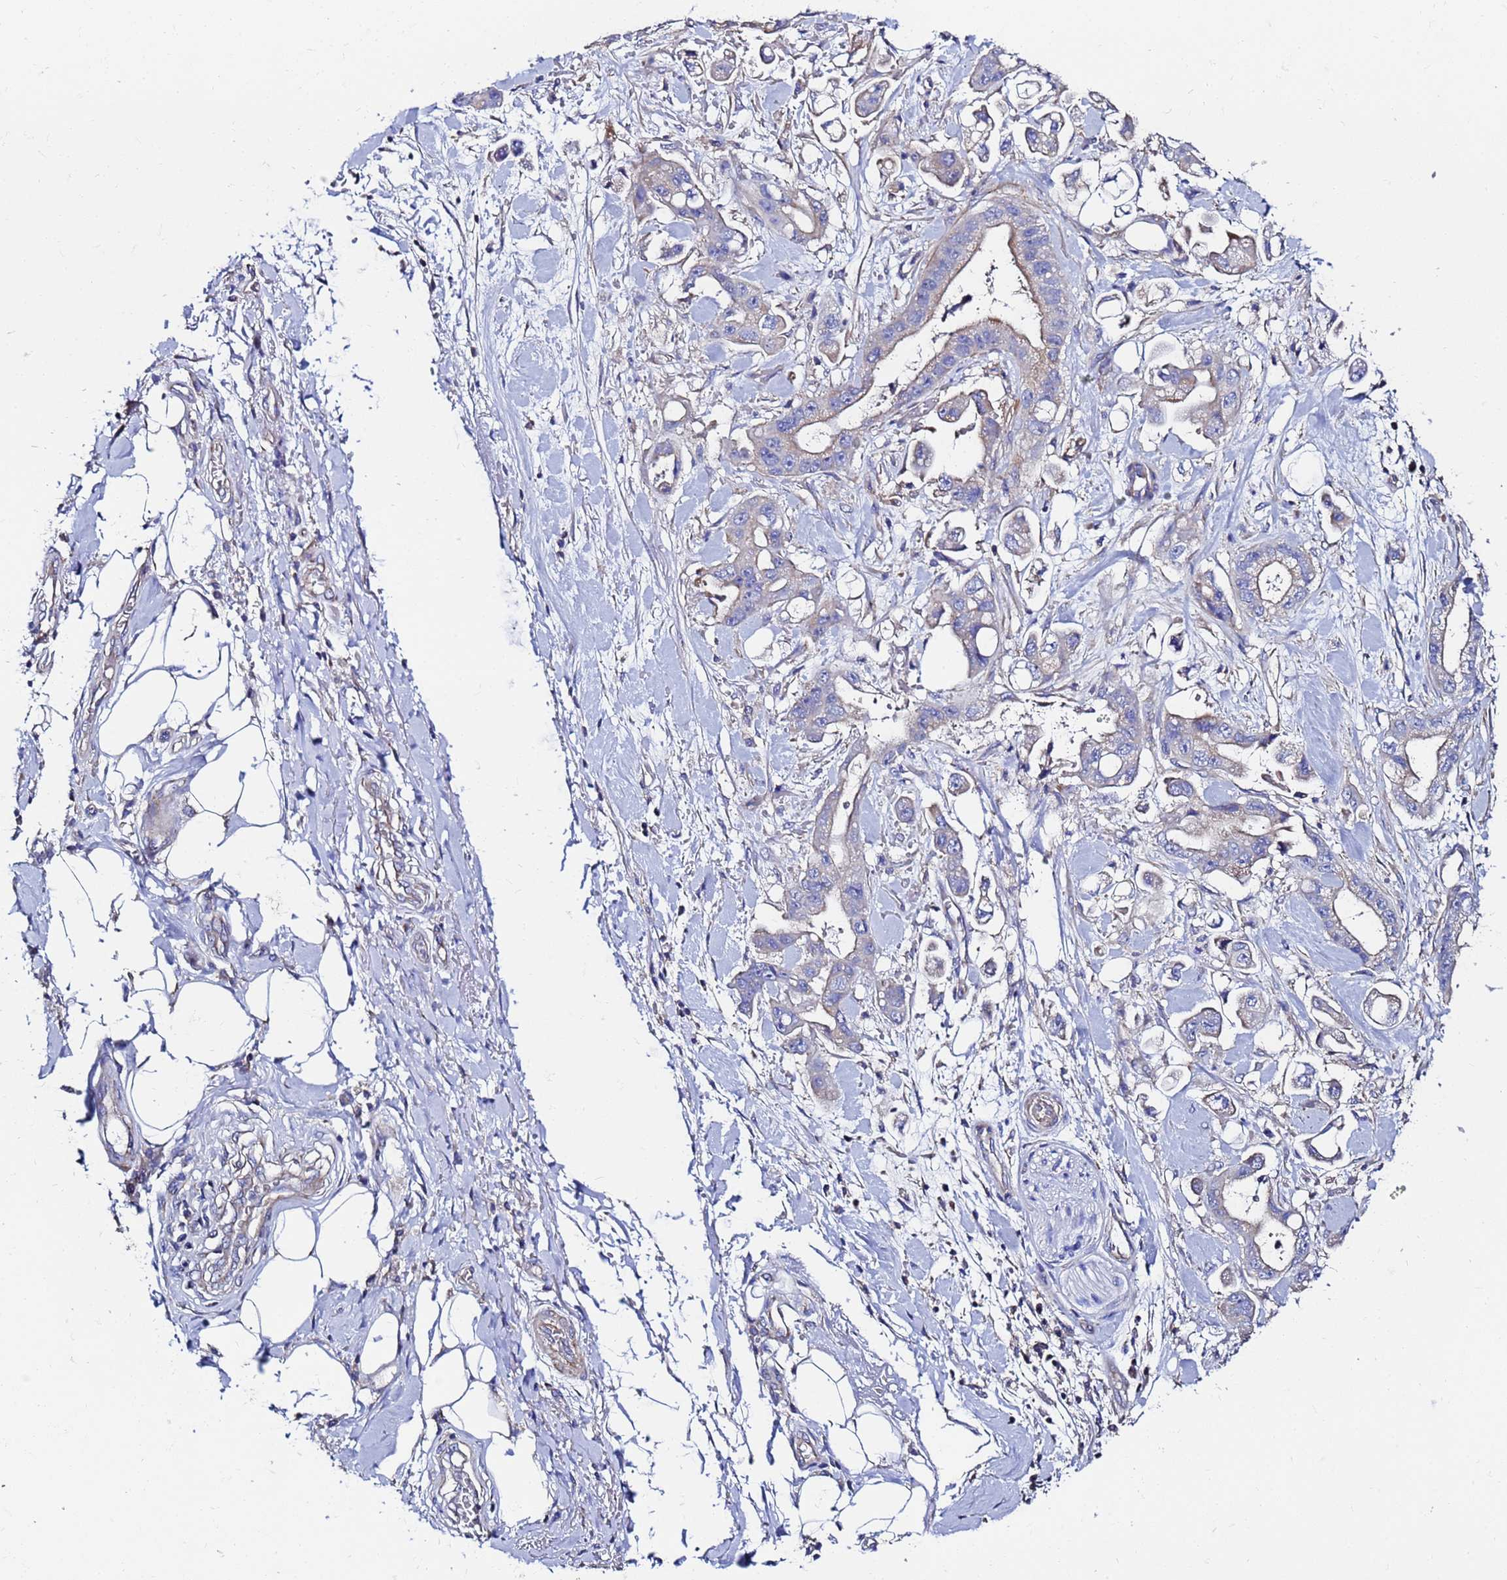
{"staining": {"intensity": "weak", "quantity": "<25%", "location": "cytoplasmic/membranous"}, "tissue": "stomach cancer", "cell_type": "Tumor cells", "image_type": "cancer", "snomed": [{"axis": "morphology", "description": "Adenocarcinoma, NOS"}, {"axis": "topography", "description": "Stomach"}], "caption": "Immunohistochemistry micrograph of human stomach adenocarcinoma stained for a protein (brown), which demonstrates no staining in tumor cells. Brightfield microscopy of immunohistochemistry (IHC) stained with DAB (brown) and hematoxylin (blue), captured at high magnification.", "gene": "FAHD2A", "patient": {"sex": "male", "age": 62}}